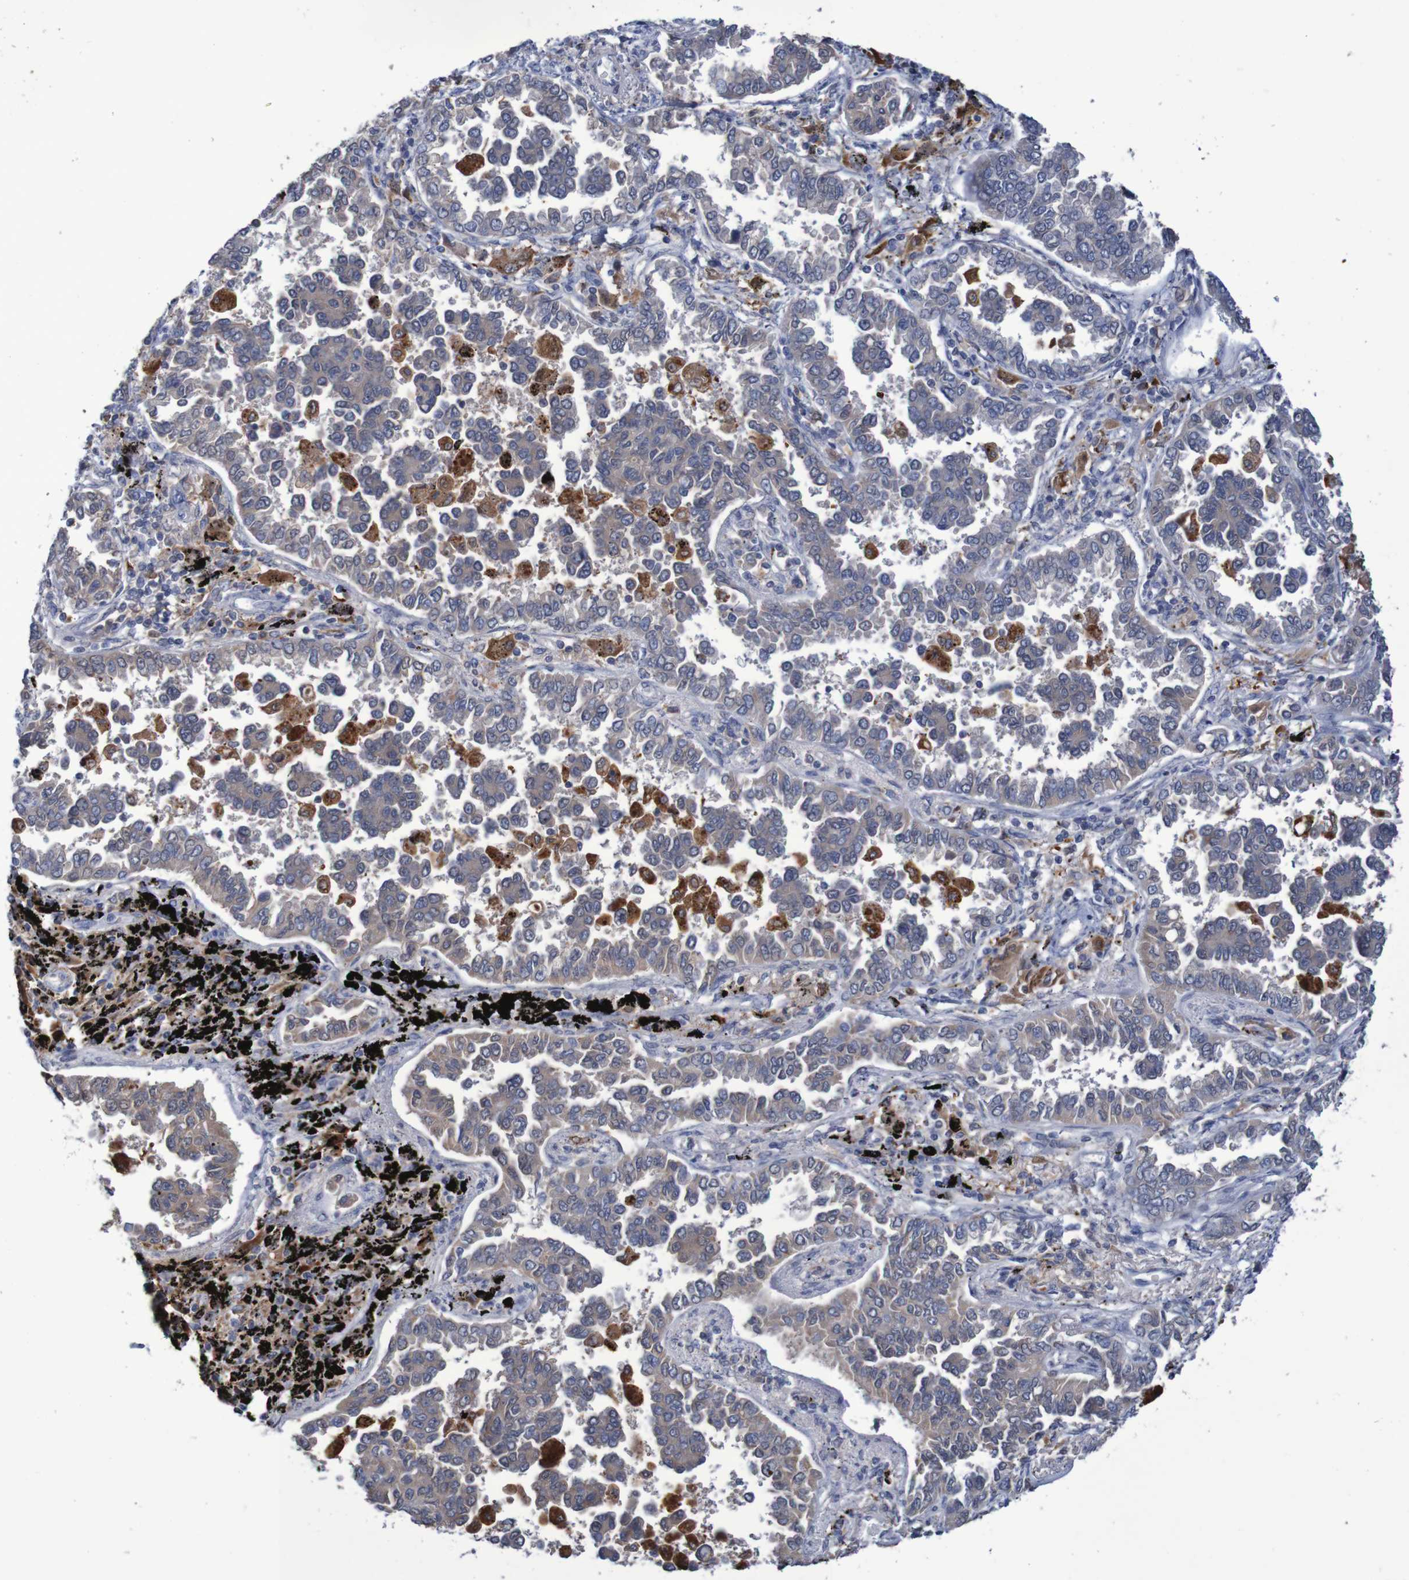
{"staining": {"intensity": "negative", "quantity": "none", "location": "none"}, "tissue": "lung cancer", "cell_type": "Tumor cells", "image_type": "cancer", "snomed": [{"axis": "morphology", "description": "Normal tissue, NOS"}, {"axis": "morphology", "description": "Adenocarcinoma, NOS"}, {"axis": "topography", "description": "Lung"}], "caption": "Tumor cells are negative for brown protein staining in lung cancer (adenocarcinoma). (Stains: DAB IHC with hematoxylin counter stain, Microscopy: brightfield microscopy at high magnification).", "gene": "FBP2", "patient": {"sex": "male", "age": 59}}